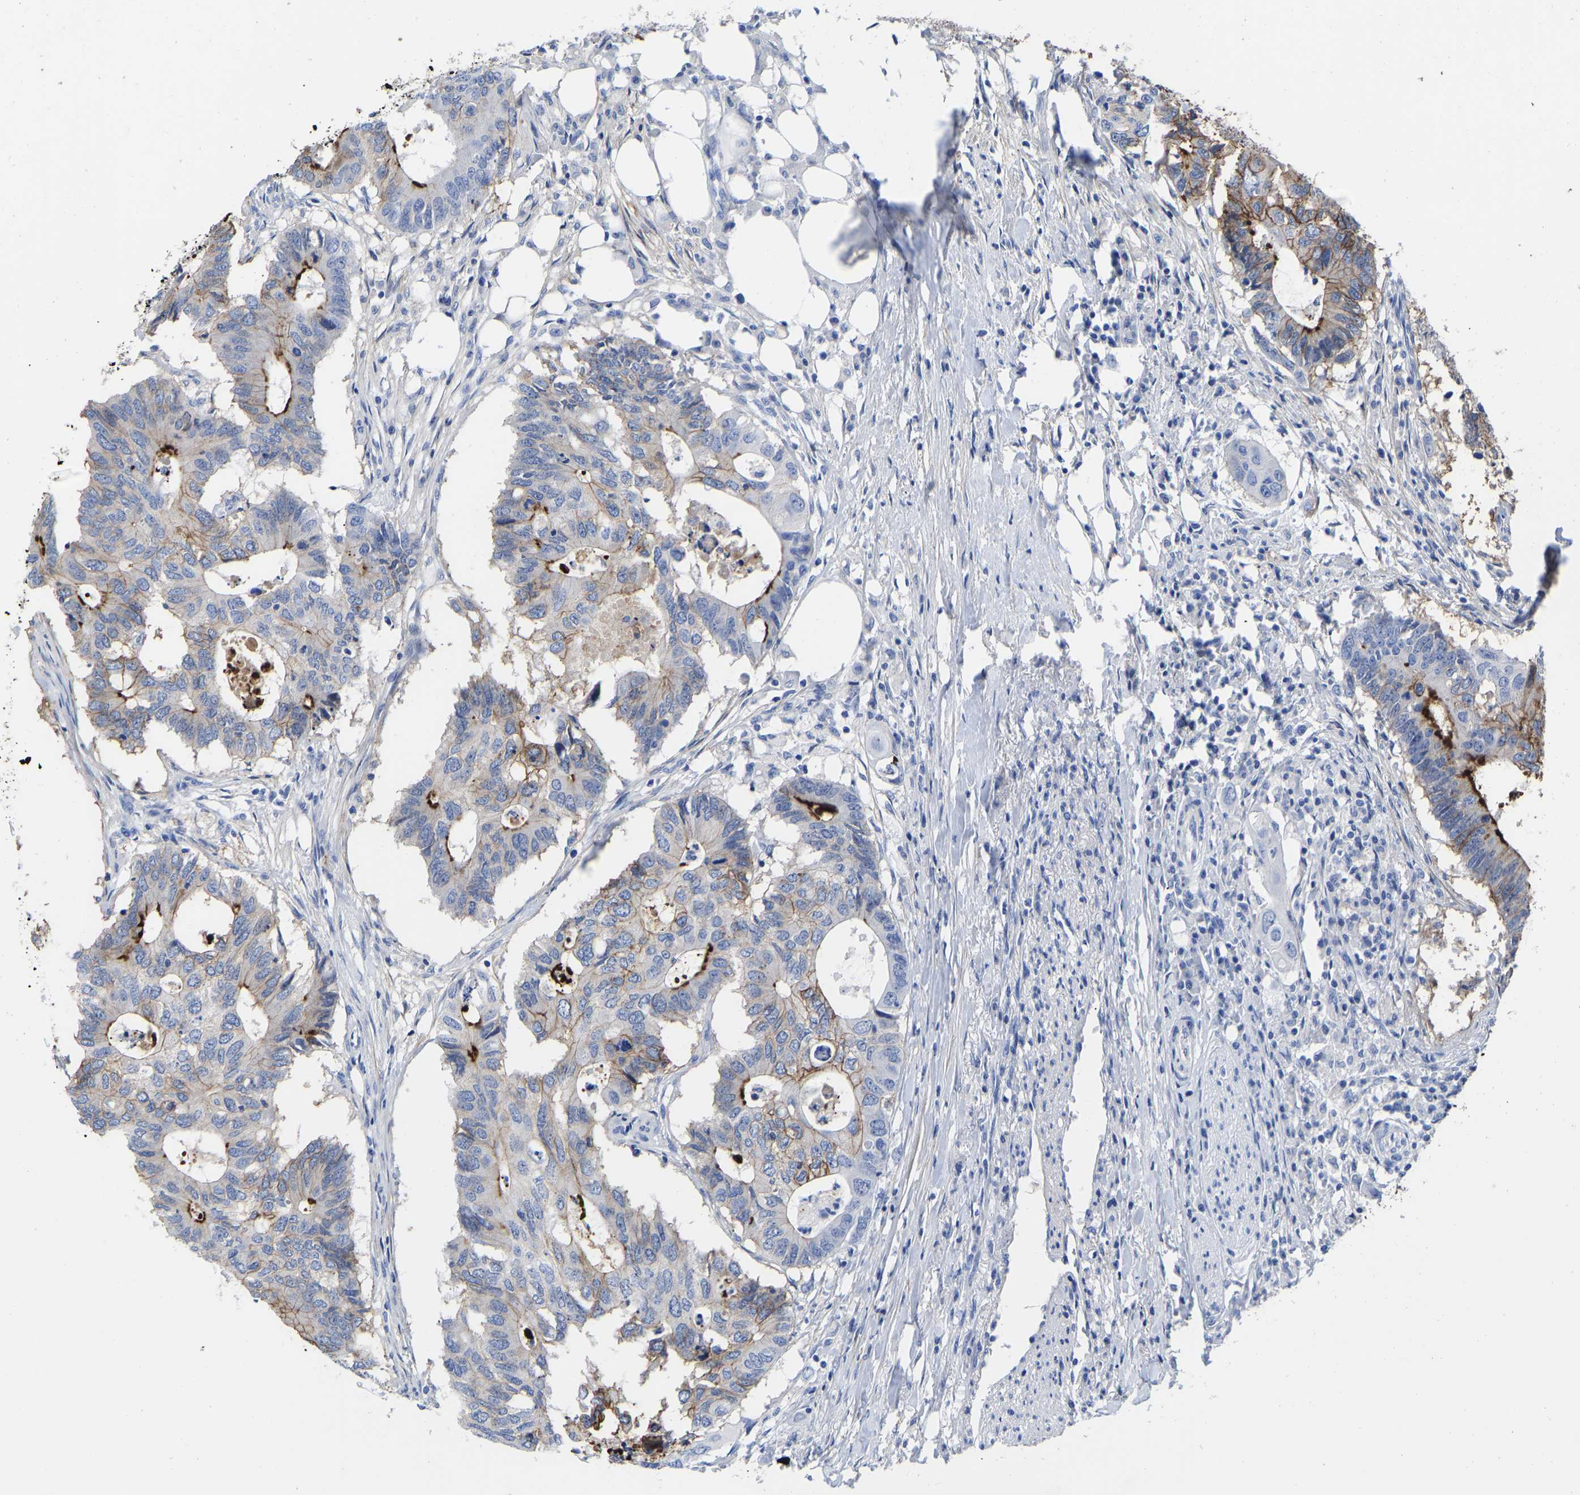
{"staining": {"intensity": "strong", "quantity": "25%-75%", "location": "cytoplasmic/membranous"}, "tissue": "colorectal cancer", "cell_type": "Tumor cells", "image_type": "cancer", "snomed": [{"axis": "morphology", "description": "Adenocarcinoma, NOS"}, {"axis": "topography", "description": "Colon"}], "caption": "The micrograph shows staining of colorectal adenocarcinoma, revealing strong cytoplasmic/membranous protein positivity (brown color) within tumor cells.", "gene": "GPA33", "patient": {"sex": "male", "age": 71}}